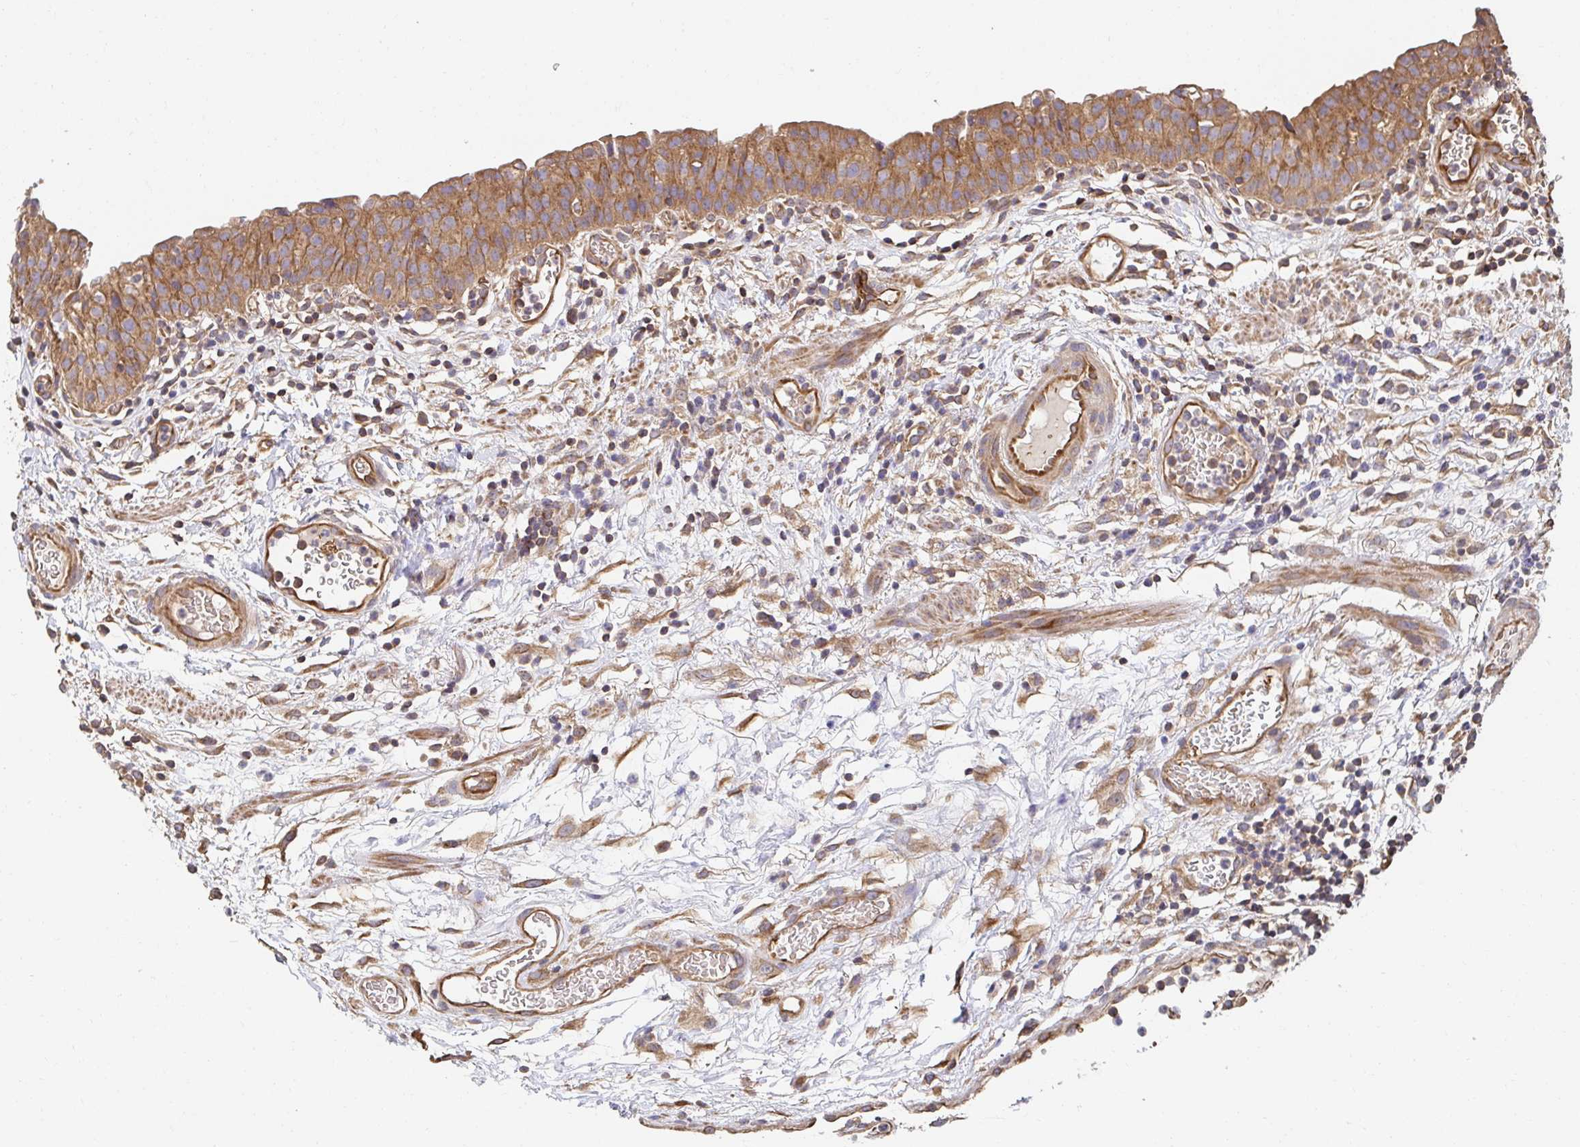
{"staining": {"intensity": "moderate", "quantity": ">75%", "location": "cytoplasmic/membranous"}, "tissue": "urinary bladder", "cell_type": "Urothelial cells", "image_type": "normal", "snomed": [{"axis": "morphology", "description": "Normal tissue, NOS"}, {"axis": "morphology", "description": "Inflammation, NOS"}, {"axis": "topography", "description": "Urinary bladder"}], "caption": "Protein expression by immunohistochemistry (IHC) exhibits moderate cytoplasmic/membranous positivity in about >75% of urothelial cells in normal urinary bladder. (brown staining indicates protein expression, while blue staining denotes nuclei).", "gene": "APBB1", "patient": {"sex": "male", "age": 57}}